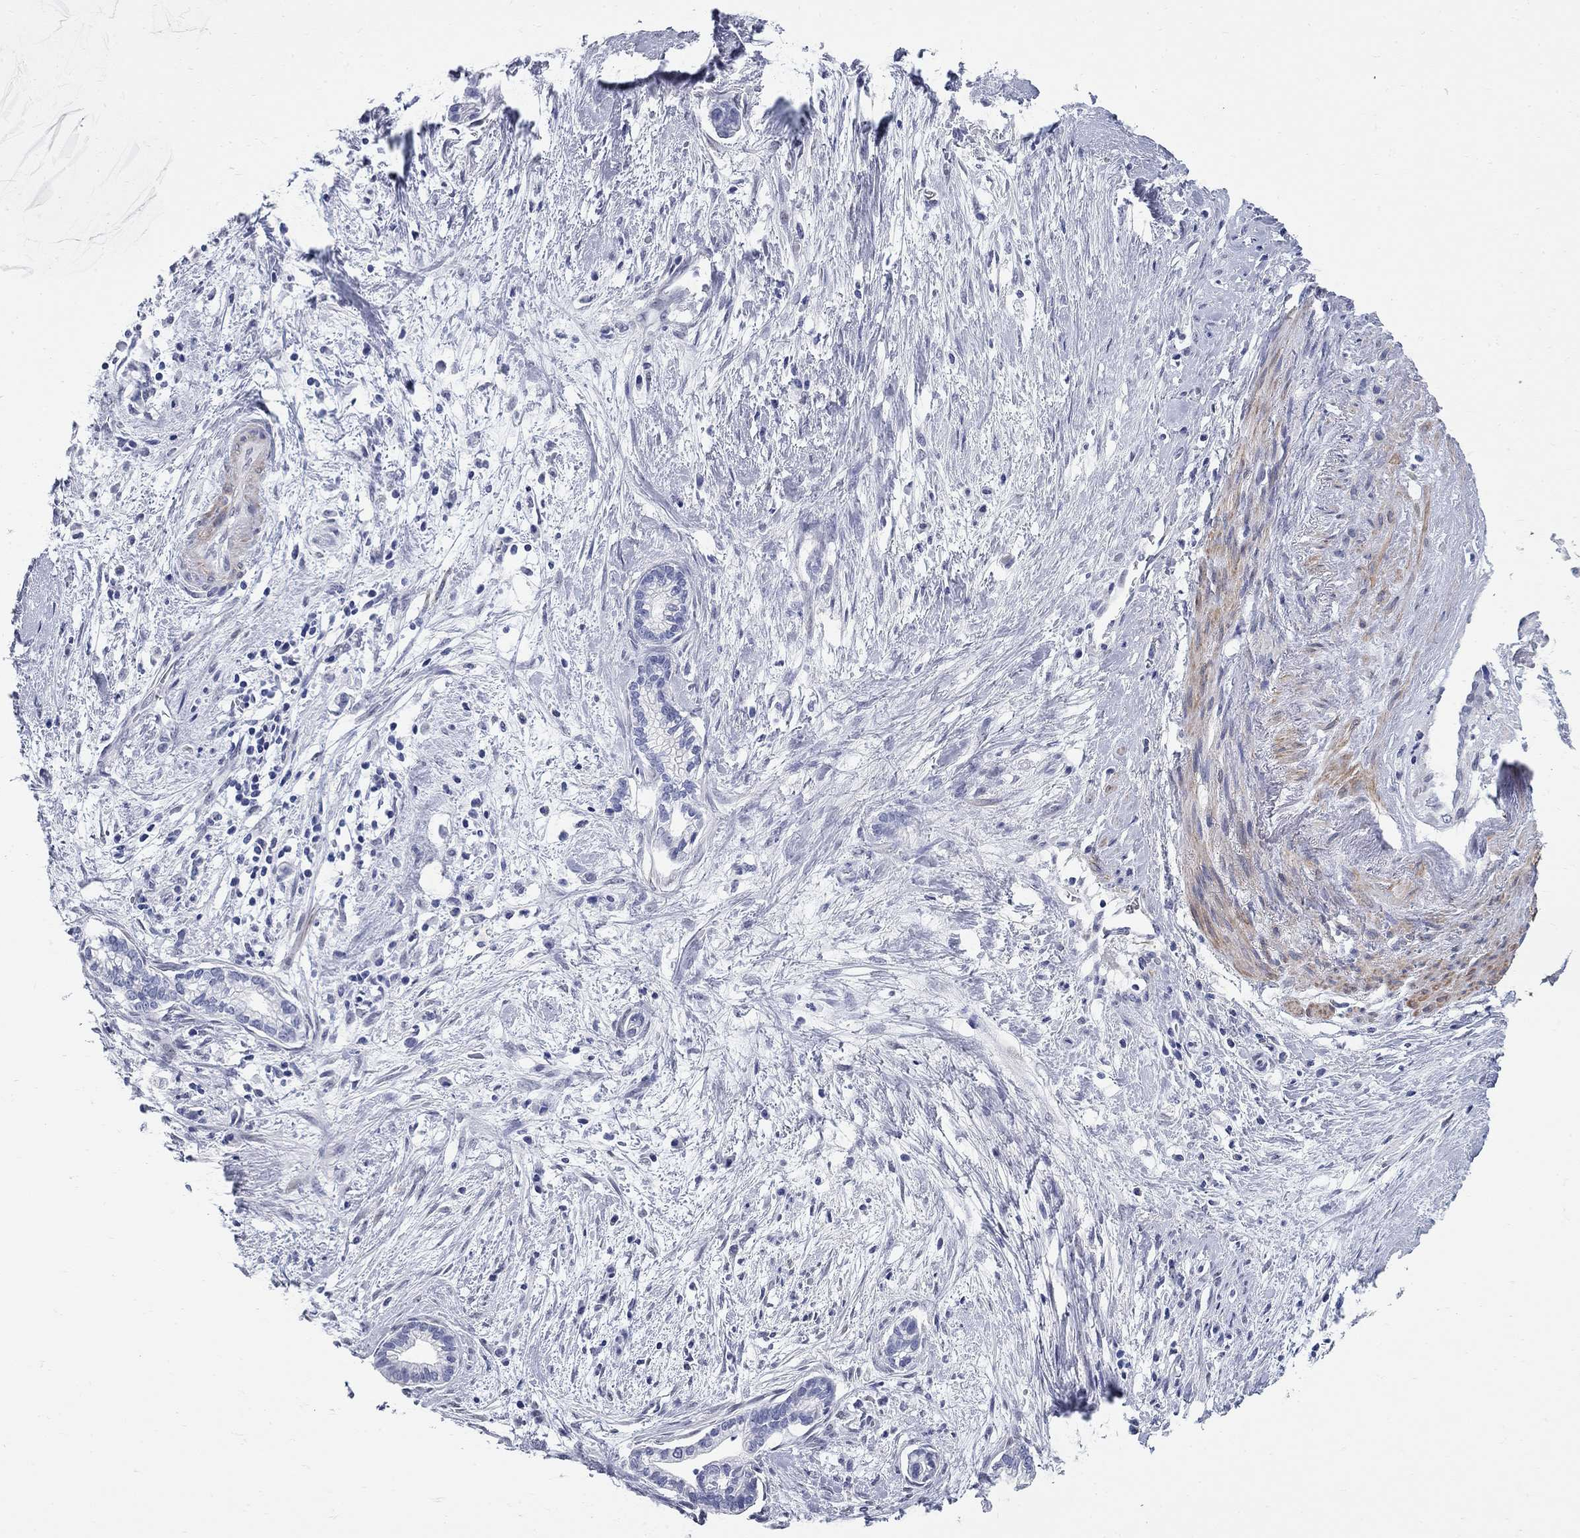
{"staining": {"intensity": "negative", "quantity": "none", "location": "none"}, "tissue": "cervical cancer", "cell_type": "Tumor cells", "image_type": "cancer", "snomed": [{"axis": "morphology", "description": "Adenocarcinoma, NOS"}, {"axis": "topography", "description": "Cervix"}], "caption": "There is no significant staining in tumor cells of cervical adenocarcinoma.", "gene": "BPIFB1", "patient": {"sex": "female", "age": 62}}